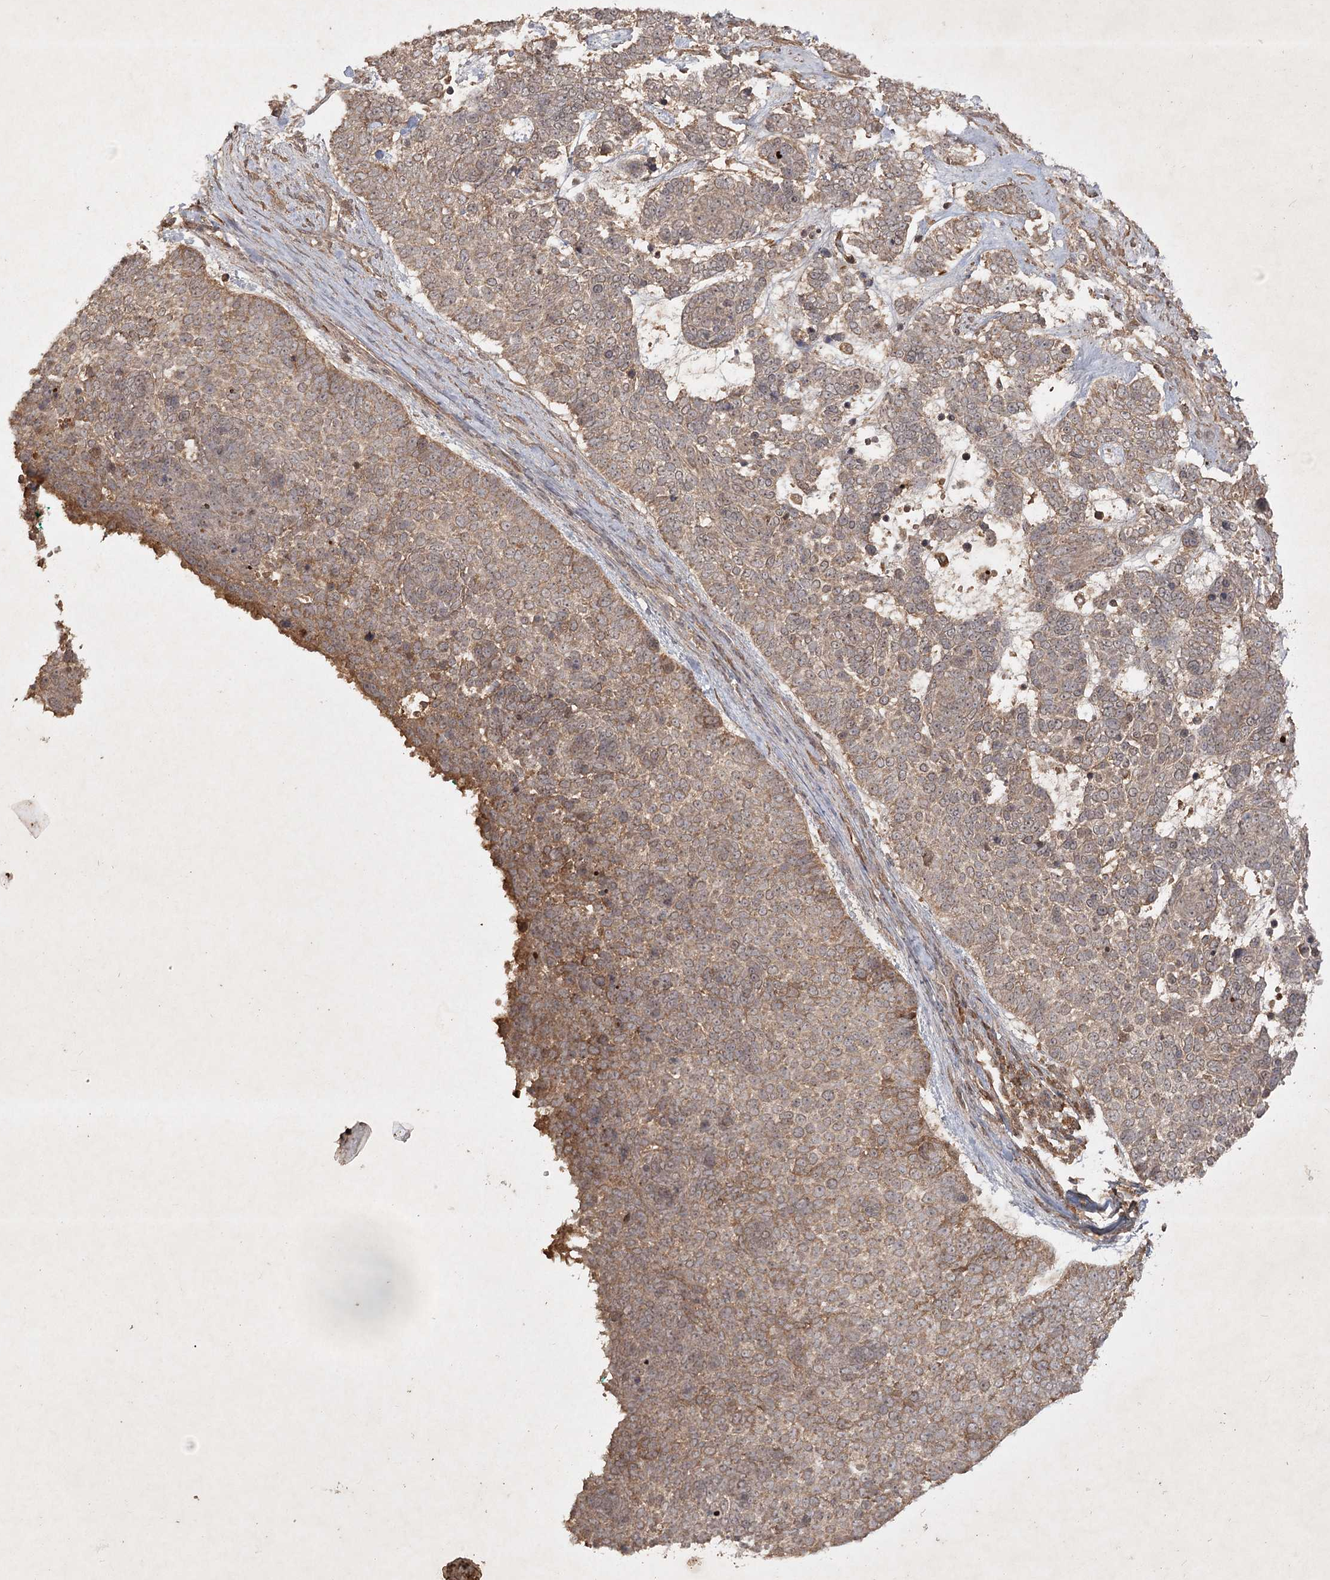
{"staining": {"intensity": "weak", "quantity": ">75%", "location": "cytoplasmic/membranous"}, "tissue": "skin cancer", "cell_type": "Tumor cells", "image_type": "cancer", "snomed": [{"axis": "morphology", "description": "Basal cell carcinoma"}, {"axis": "topography", "description": "Skin"}], "caption": "Brown immunohistochemical staining in basal cell carcinoma (skin) exhibits weak cytoplasmic/membranous expression in about >75% of tumor cells. (DAB (3,3'-diaminobenzidine) IHC with brightfield microscopy, high magnification).", "gene": "ARL13A", "patient": {"sex": "female", "age": 81}}